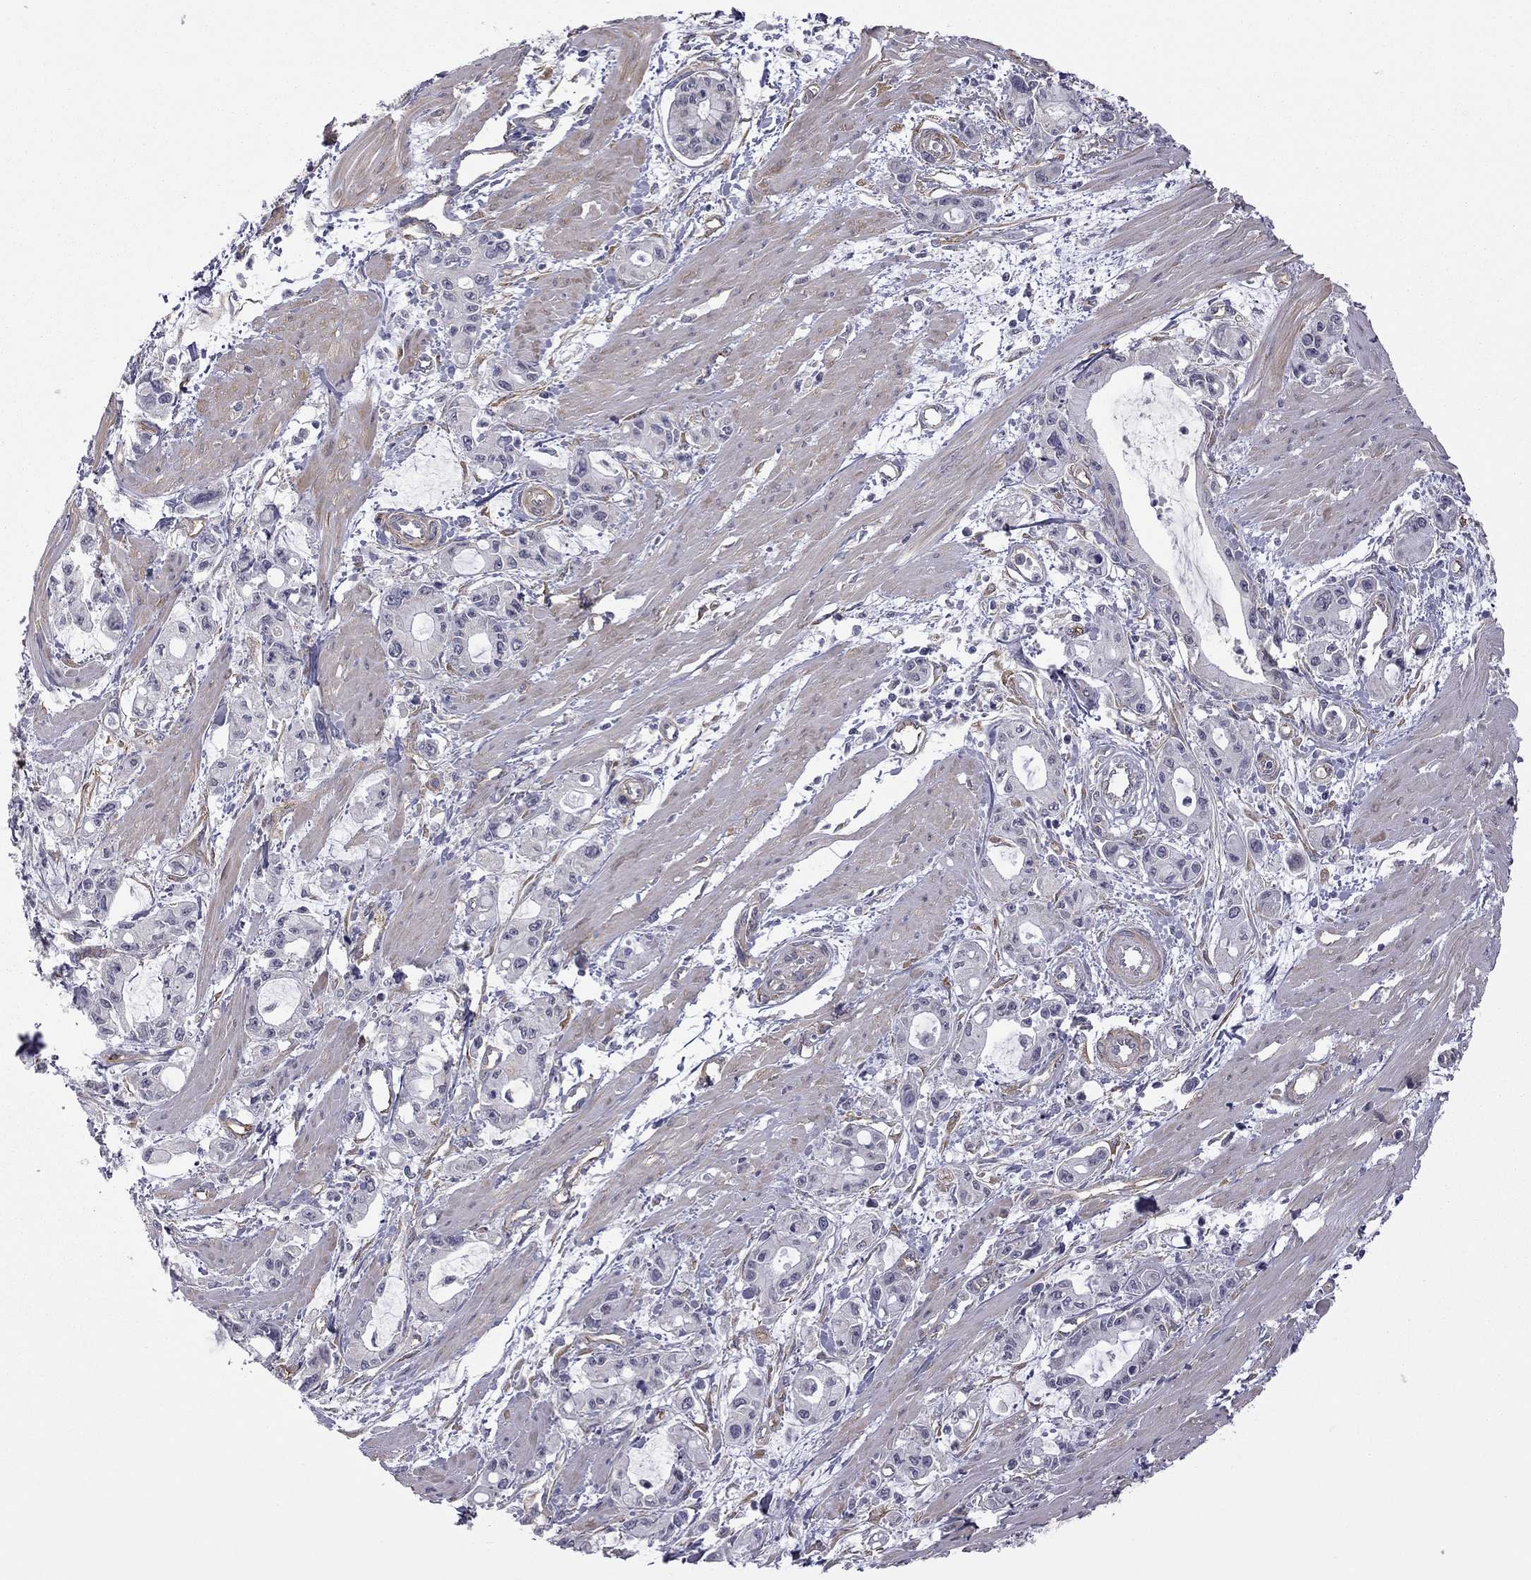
{"staining": {"intensity": "negative", "quantity": "none", "location": "none"}, "tissue": "pancreatic cancer", "cell_type": "Tumor cells", "image_type": "cancer", "snomed": [{"axis": "morphology", "description": "Adenocarcinoma, NOS"}, {"axis": "topography", "description": "Pancreas"}], "caption": "Human pancreatic cancer (adenocarcinoma) stained for a protein using immunohistochemistry (IHC) exhibits no staining in tumor cells.", "gene": "EXOC3L2", "patient": {"sex": "male", "age": 48}}